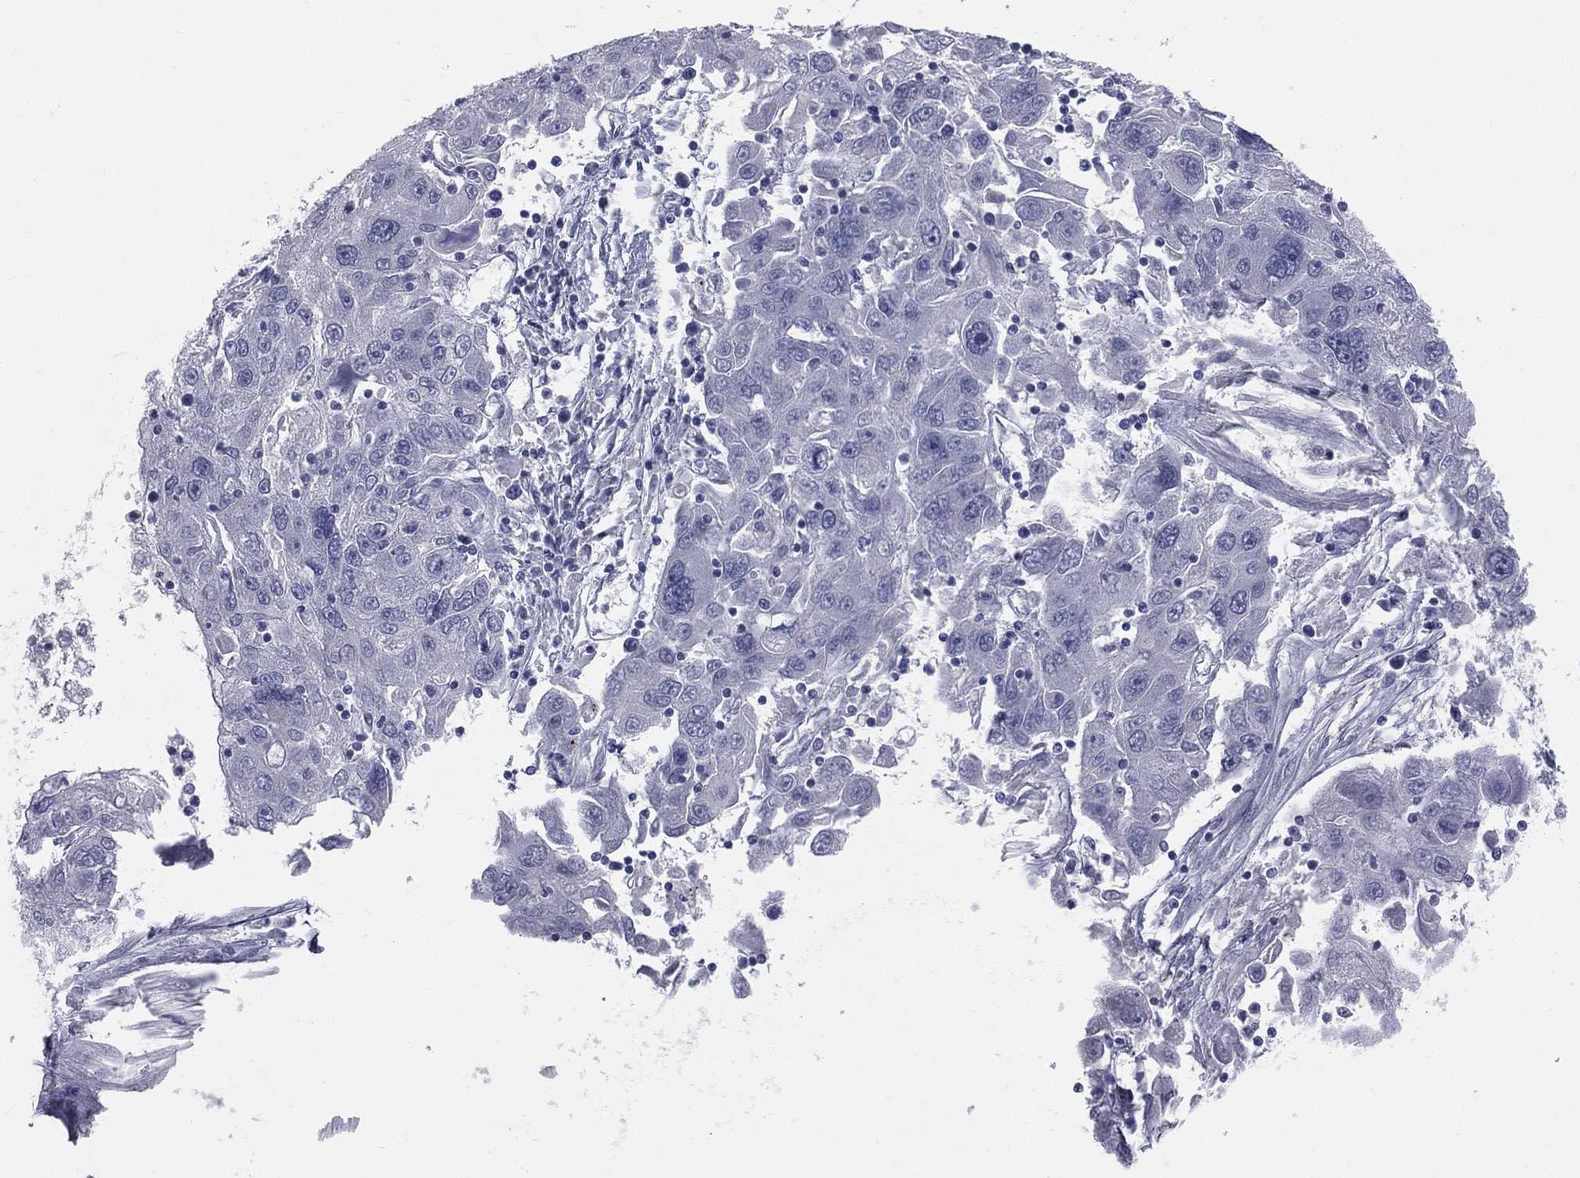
{"staining": {"intensity": "negative", "quantity": "none", "location": "none"}, "tissue": "stomach cancer", "cell_type": "Tumor cells", "image_type": "cancer", "snomed": [{"axis": "morphology", "description": "Adenocarcinoma, NOS"}, {"axis": "topography", "description": "Stomach"}], "caption": "Immunohistochemistry of human stomach adenocarcinoma reveals no expression in tumor cells.", "gene": "STK31", "patient": {"sex": "male", "age": 56}}